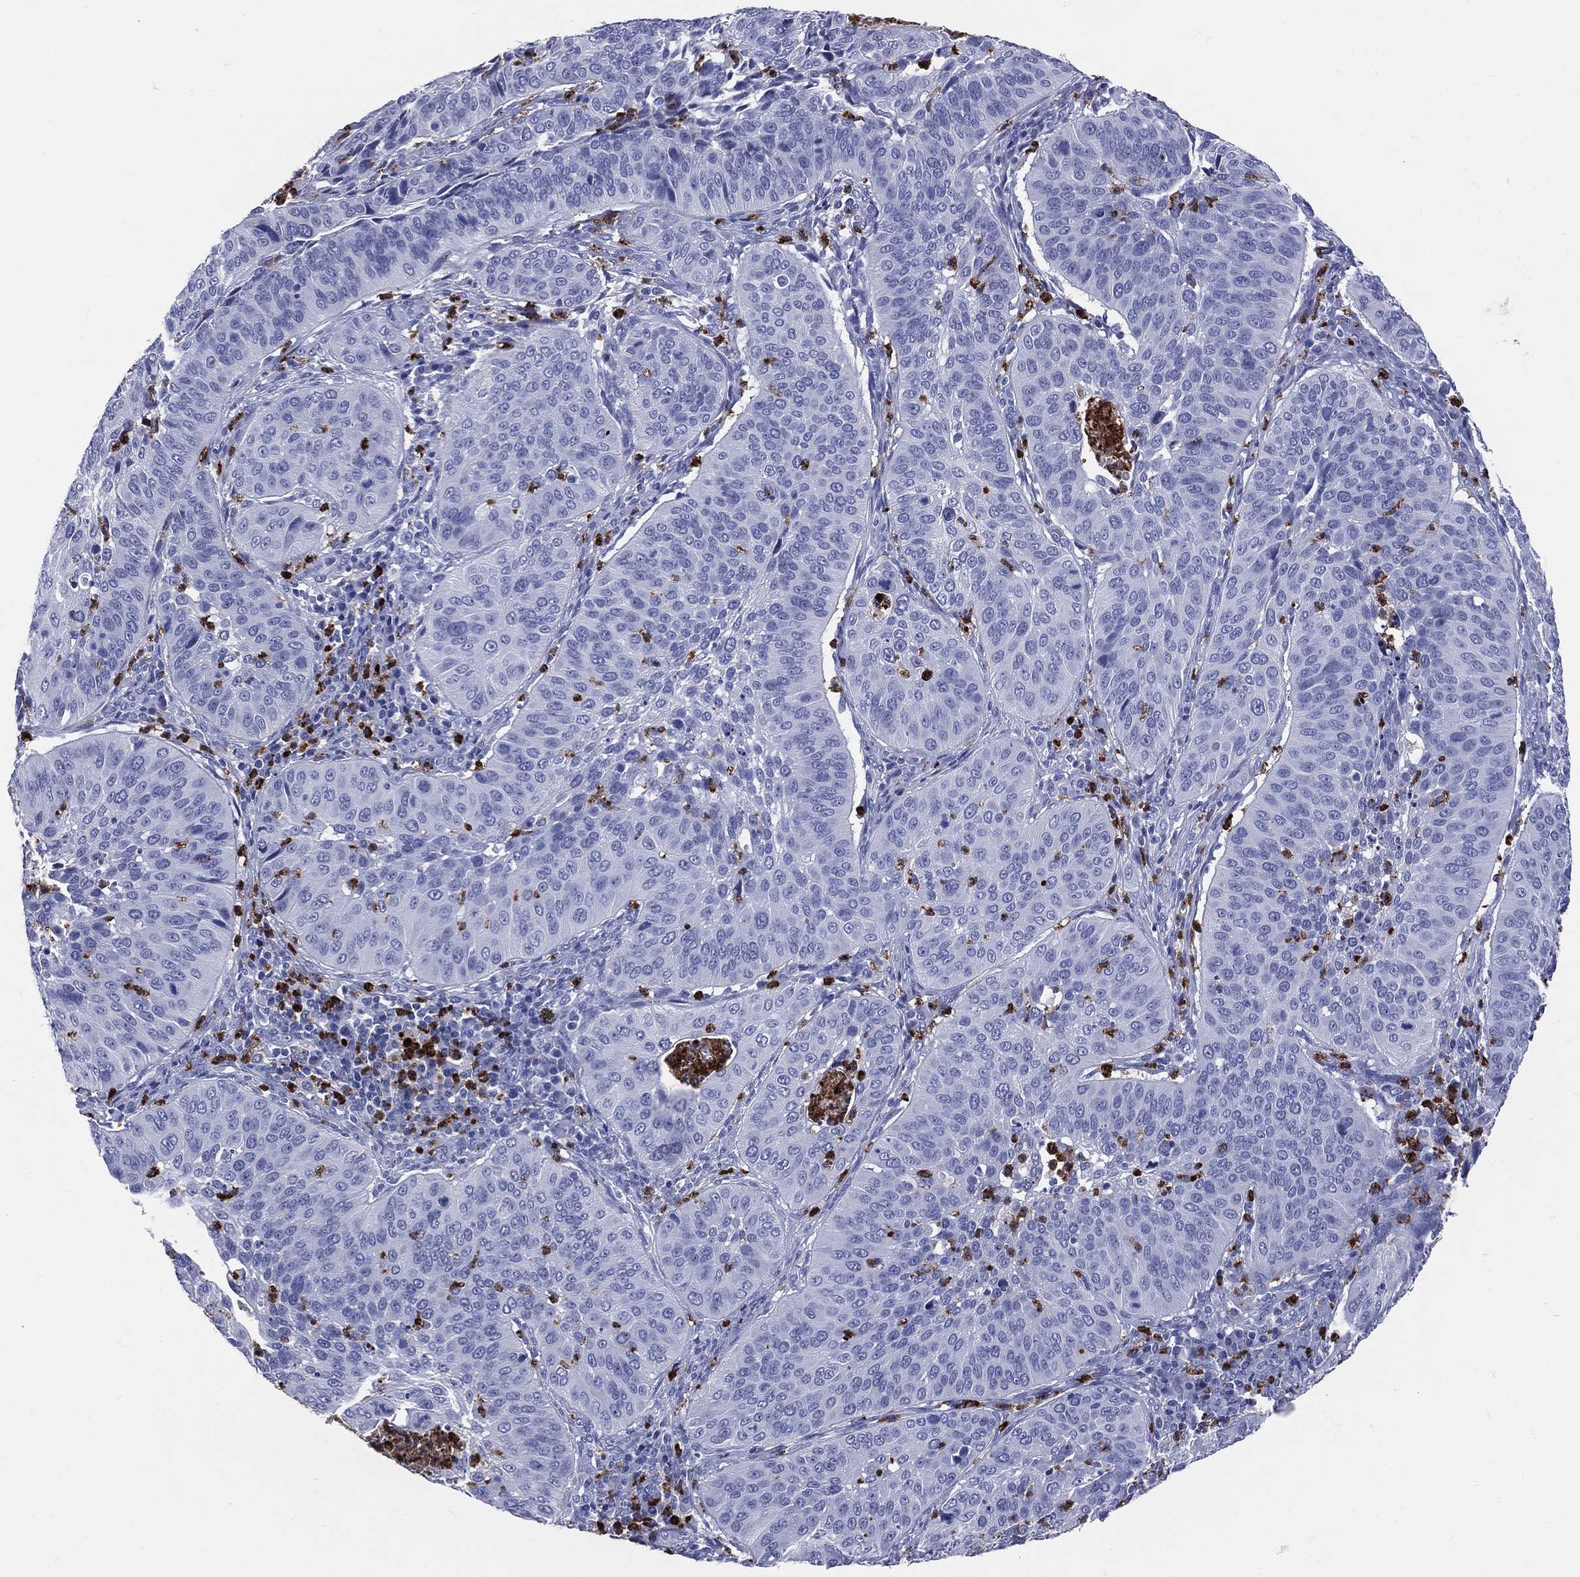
{"staining": {"intensity": "negative", "quantity": "none", "location": "none"}, "tissue": "cervical cancer", "cell_type": "Tumor cells", "image_type": "cancer", "snomed": [{"axis": "morphology", "description": "Normal tissue, NOS"}, {"axis": "morphology", "description": "Squamous cell carcinoma, NOS"}, {"axis": "topography", "description": "Cervix"}], "caption": "The immunohistochemistry image has no significant staining in tumor cells of cervical squamous cell carcinoma tissue. (Stains: DAB immunohistochemistry with hematoxylin counter stain, Microscopy: brightfield microscopy at high magnification).", "gene": "PGLYRP1", "patient": {"sex": "female", "age": 39}}